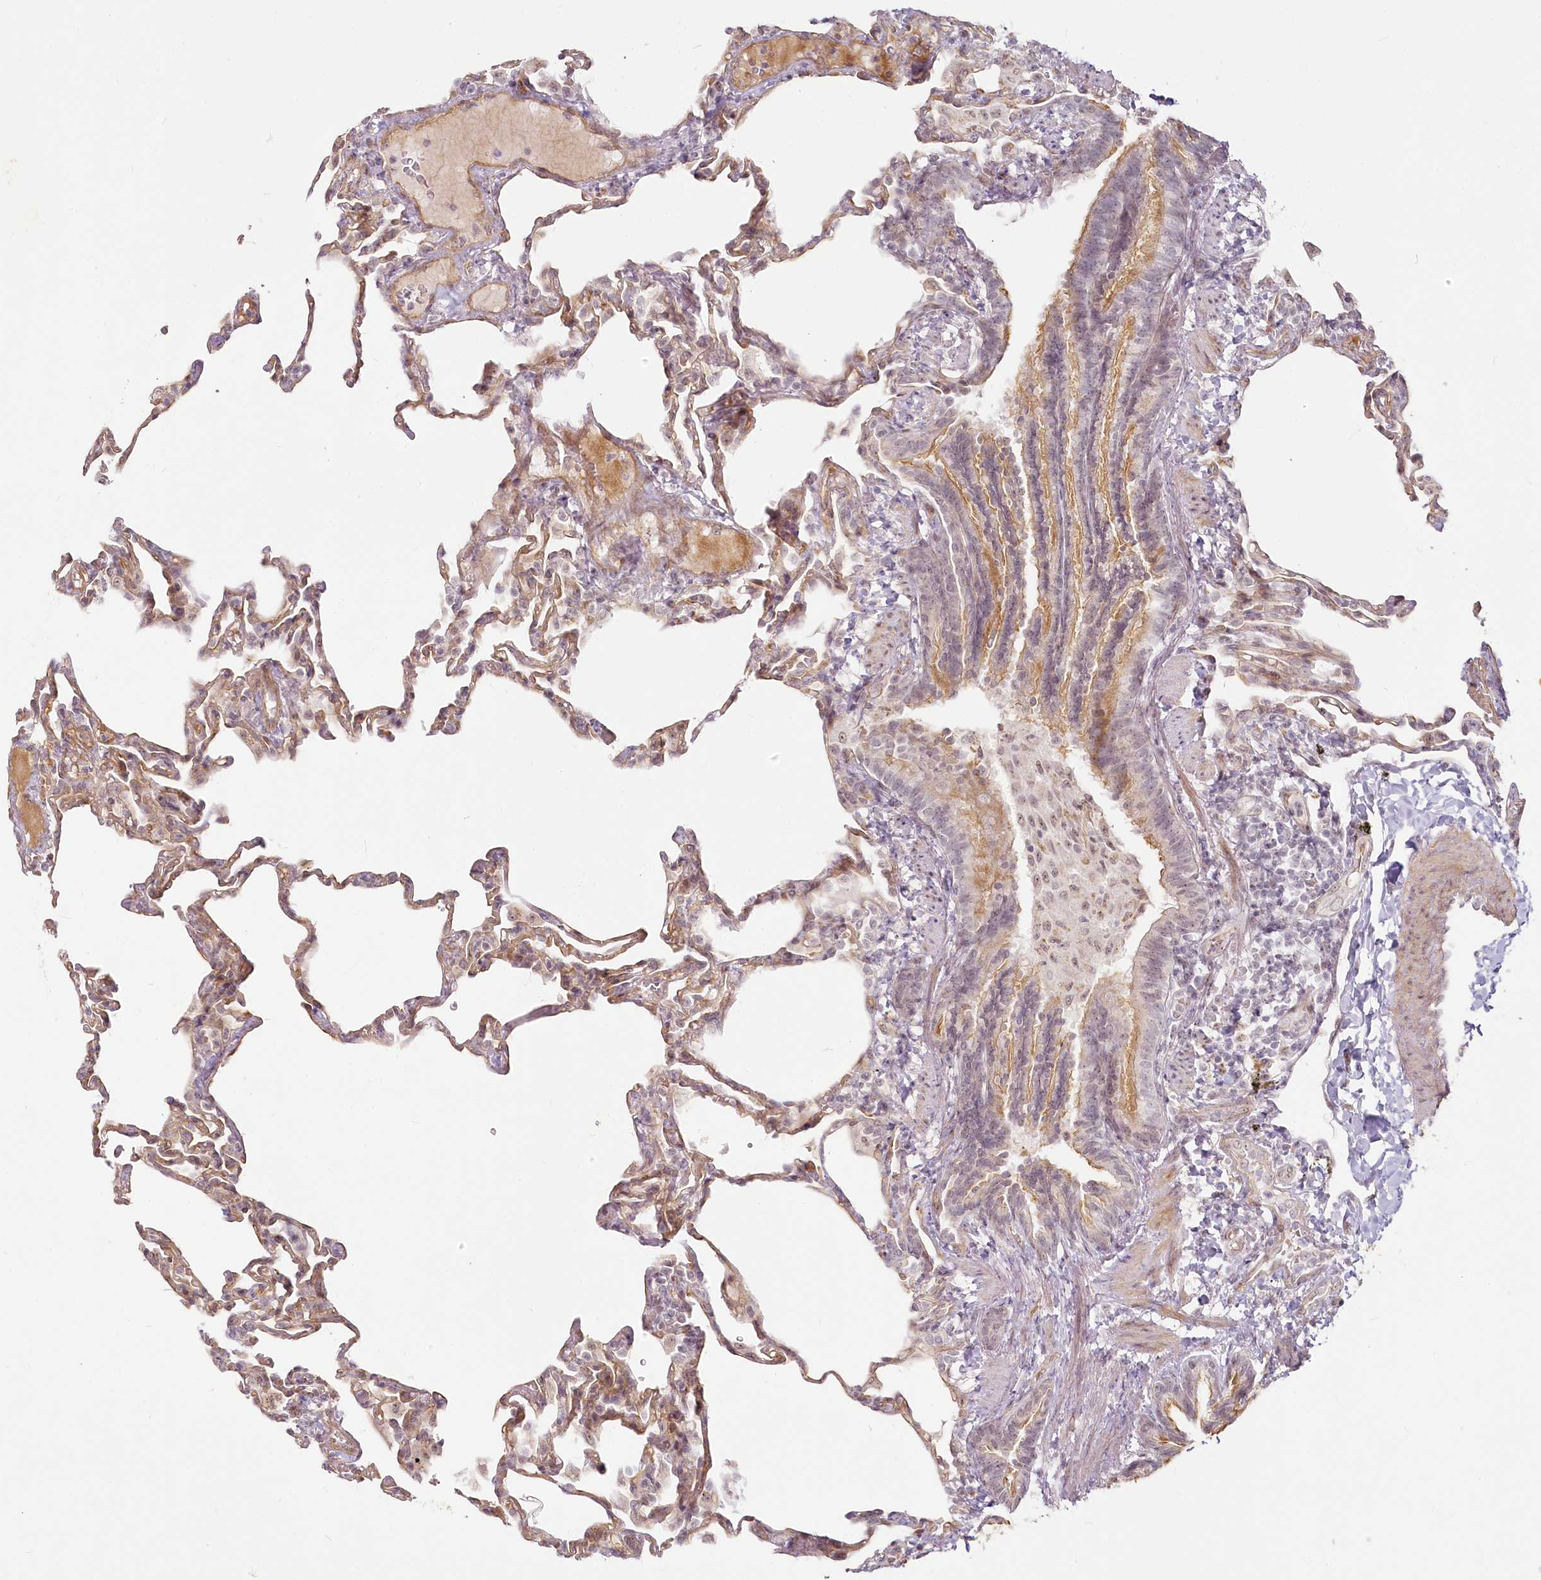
{"staining": {"intensity": "moderate", "quantity": "25%-75%", "location": "cytoplasmic/membranous,nuclear"}, "tissue": "lung", "cell_type": "Alveolar cells", "image_type": "normal", "snomed": [{"axis": "morphology", "description": "Normal tissue, NOS"}, {"axis": "topography", "description": "Lung"}], "caption": "Protein staining by immunohistochemistry shows moderate cytoplasmic/membranous,nuclear staining in about 25%-75% of alveolar cells in benign lung.", "gene": "EXOSC7", "patient": {"sex": "male", "age": 20}}